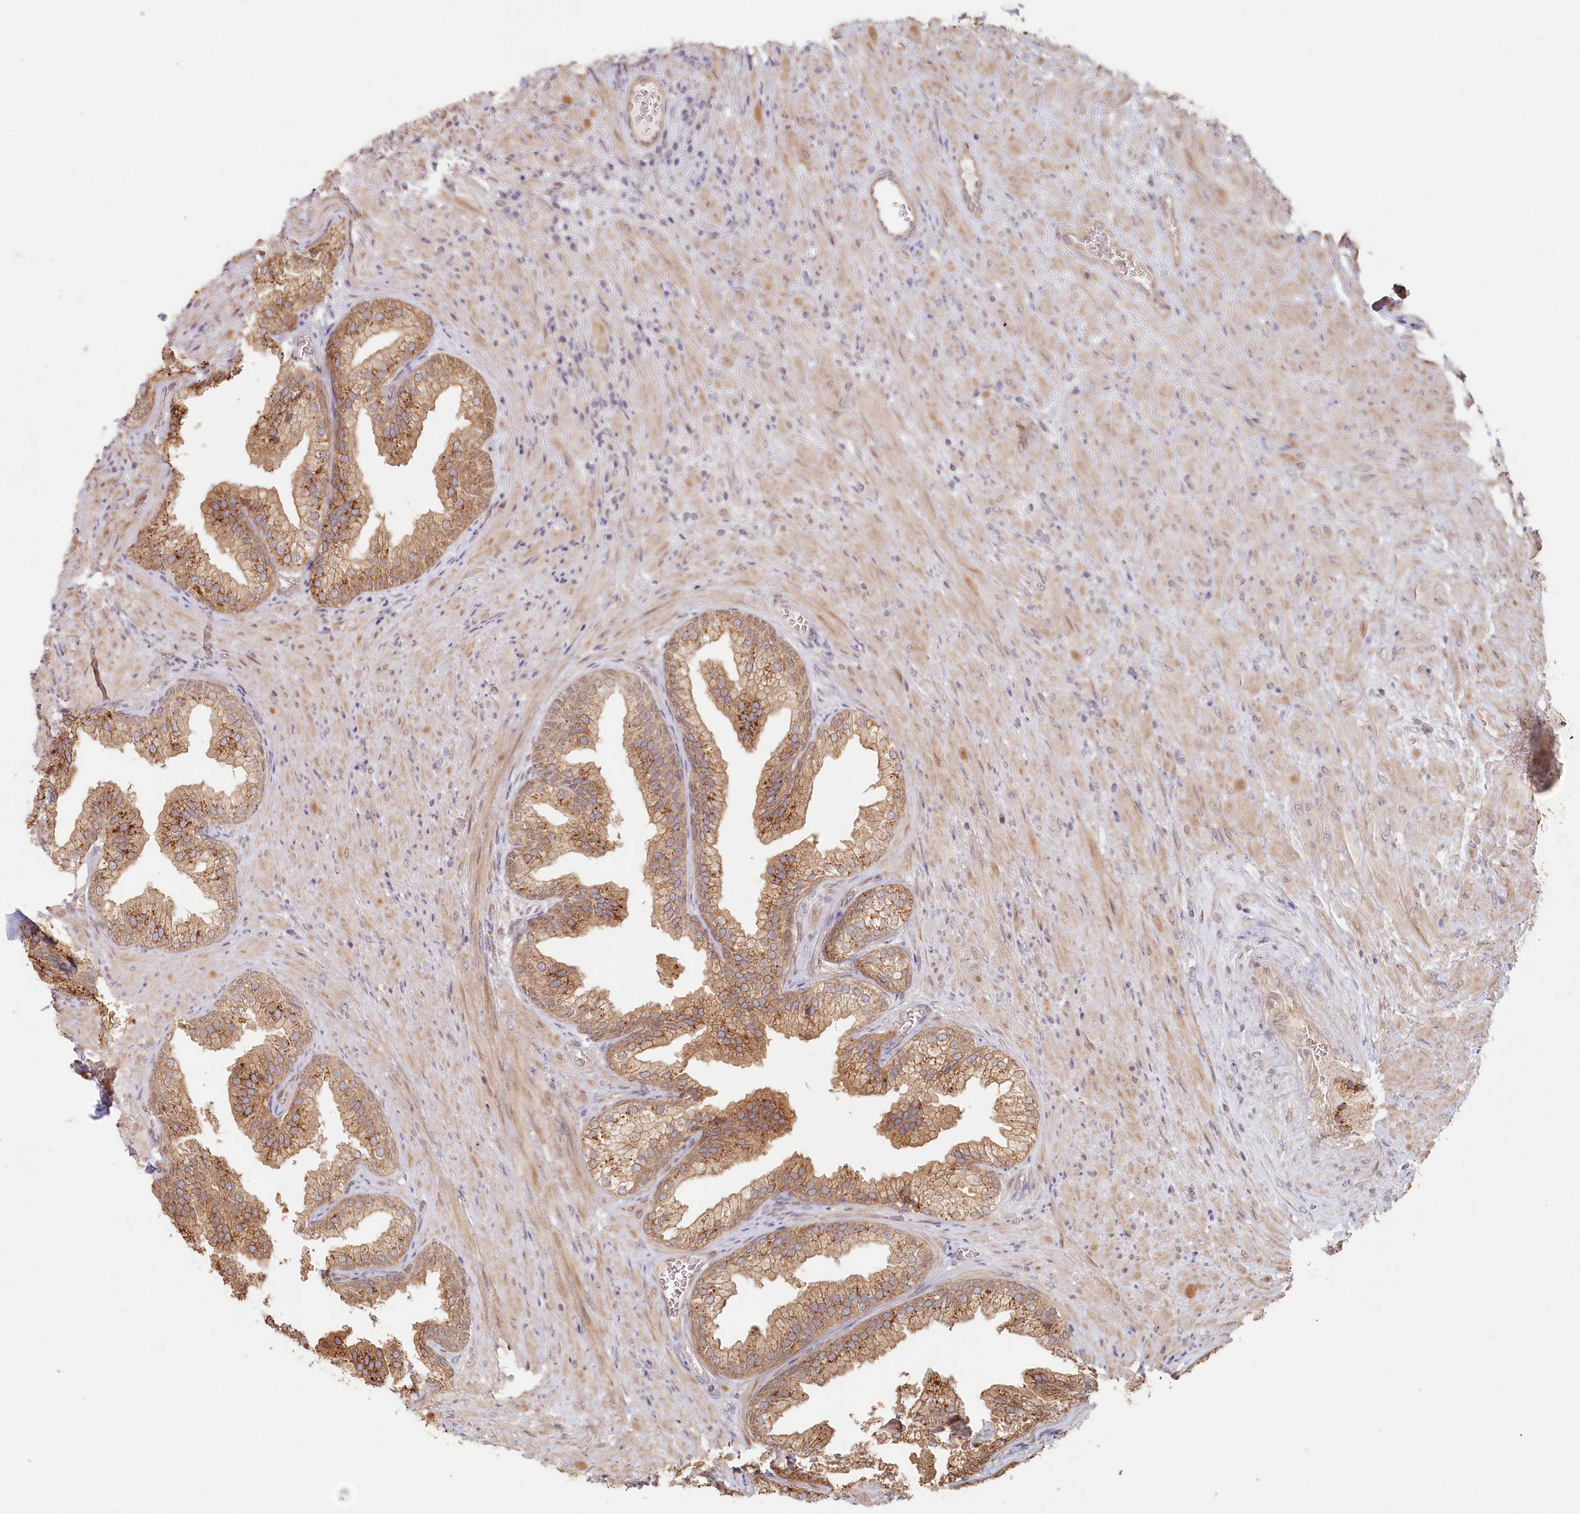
{"staining": {"intensity": "moderate", "quantity": "25%-75%", "location": "cytoplasmic/membranous"}, "tissue": "prostate", "cell_type": "Glandular cells", "image_type": "normal", "snomed": [{"axis": "morphology", "description": "Normal tissue, NOS"}, {"axis": "topography", "description": "Prostate"}], "caption": "Immunohistochemistry image of normal prostate: prostate stained using immunohistochemistry displays medium levels of moderate protein expression localized specifically in the cytoplasmic/membranous of glandular cells, appearing as a cytoplasmic/membranous brown color.", "gene": "TCHP", "patient": {"sex": "male", "age": 76}}